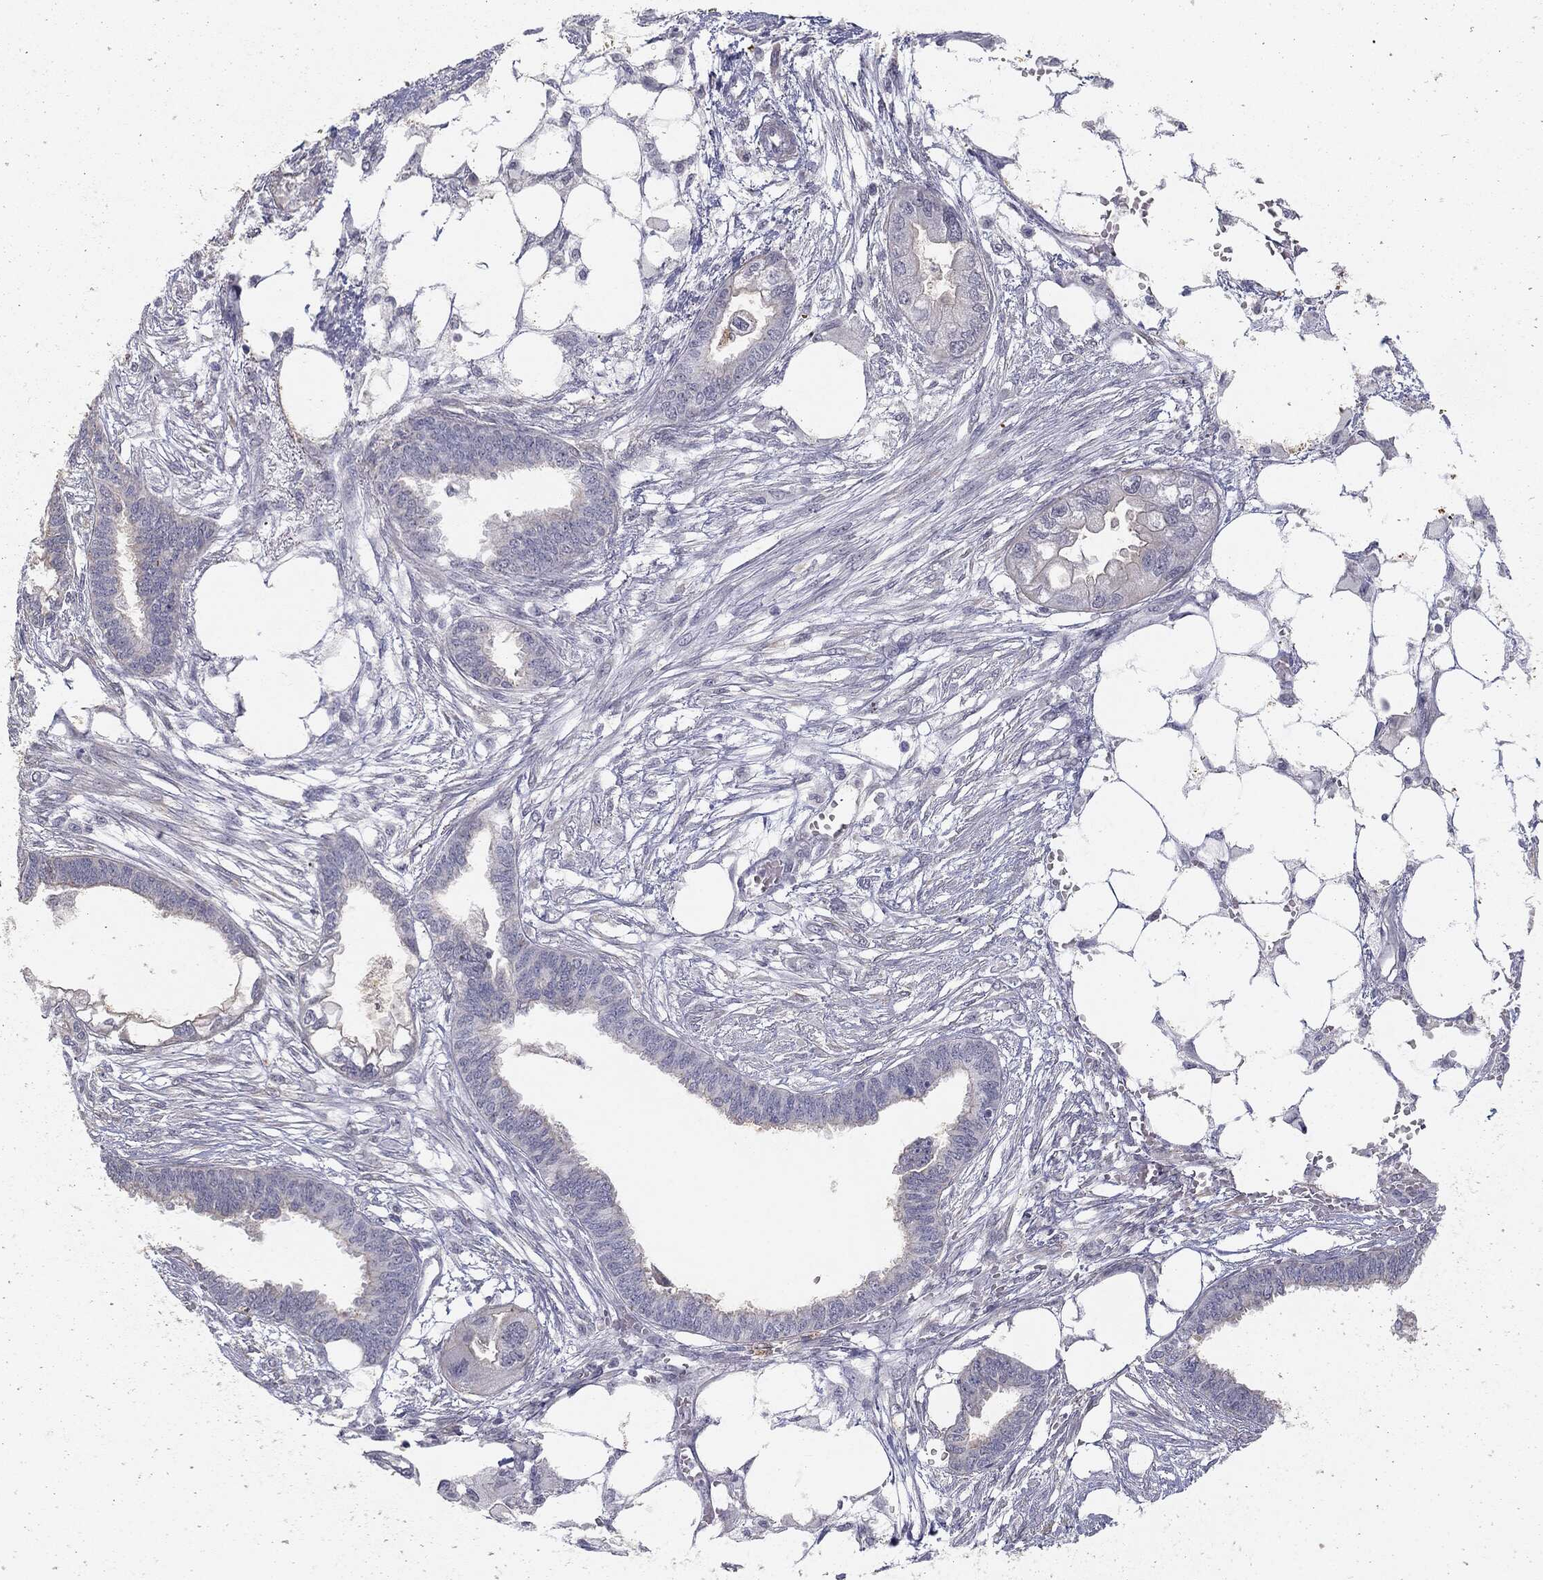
{"staining": {"intensity": "negative", "quantity": "none", "location": "none"}, "tissue": "endometrial cancer", "cell_type": "Tumor cells", "image_type": "cancer", "snomed": [{"axis": "morphology", "description": "Adenocarcinoma, NOS"}, {"axis": "morphology", "description": "Adenocarcinoma, metastatic, NOS"}, {"axis": "topography", "description": "Adipose tissue"}, {"axis": "topography", "description": "Endometrium"}], "caption": "Endometrial cancer (adenocarcinoma) was stained to show a protein in brown. There is no significant staining in tumor cells.", "gene": "MUC1", "patient": {"sex": "female", "age": 67}}